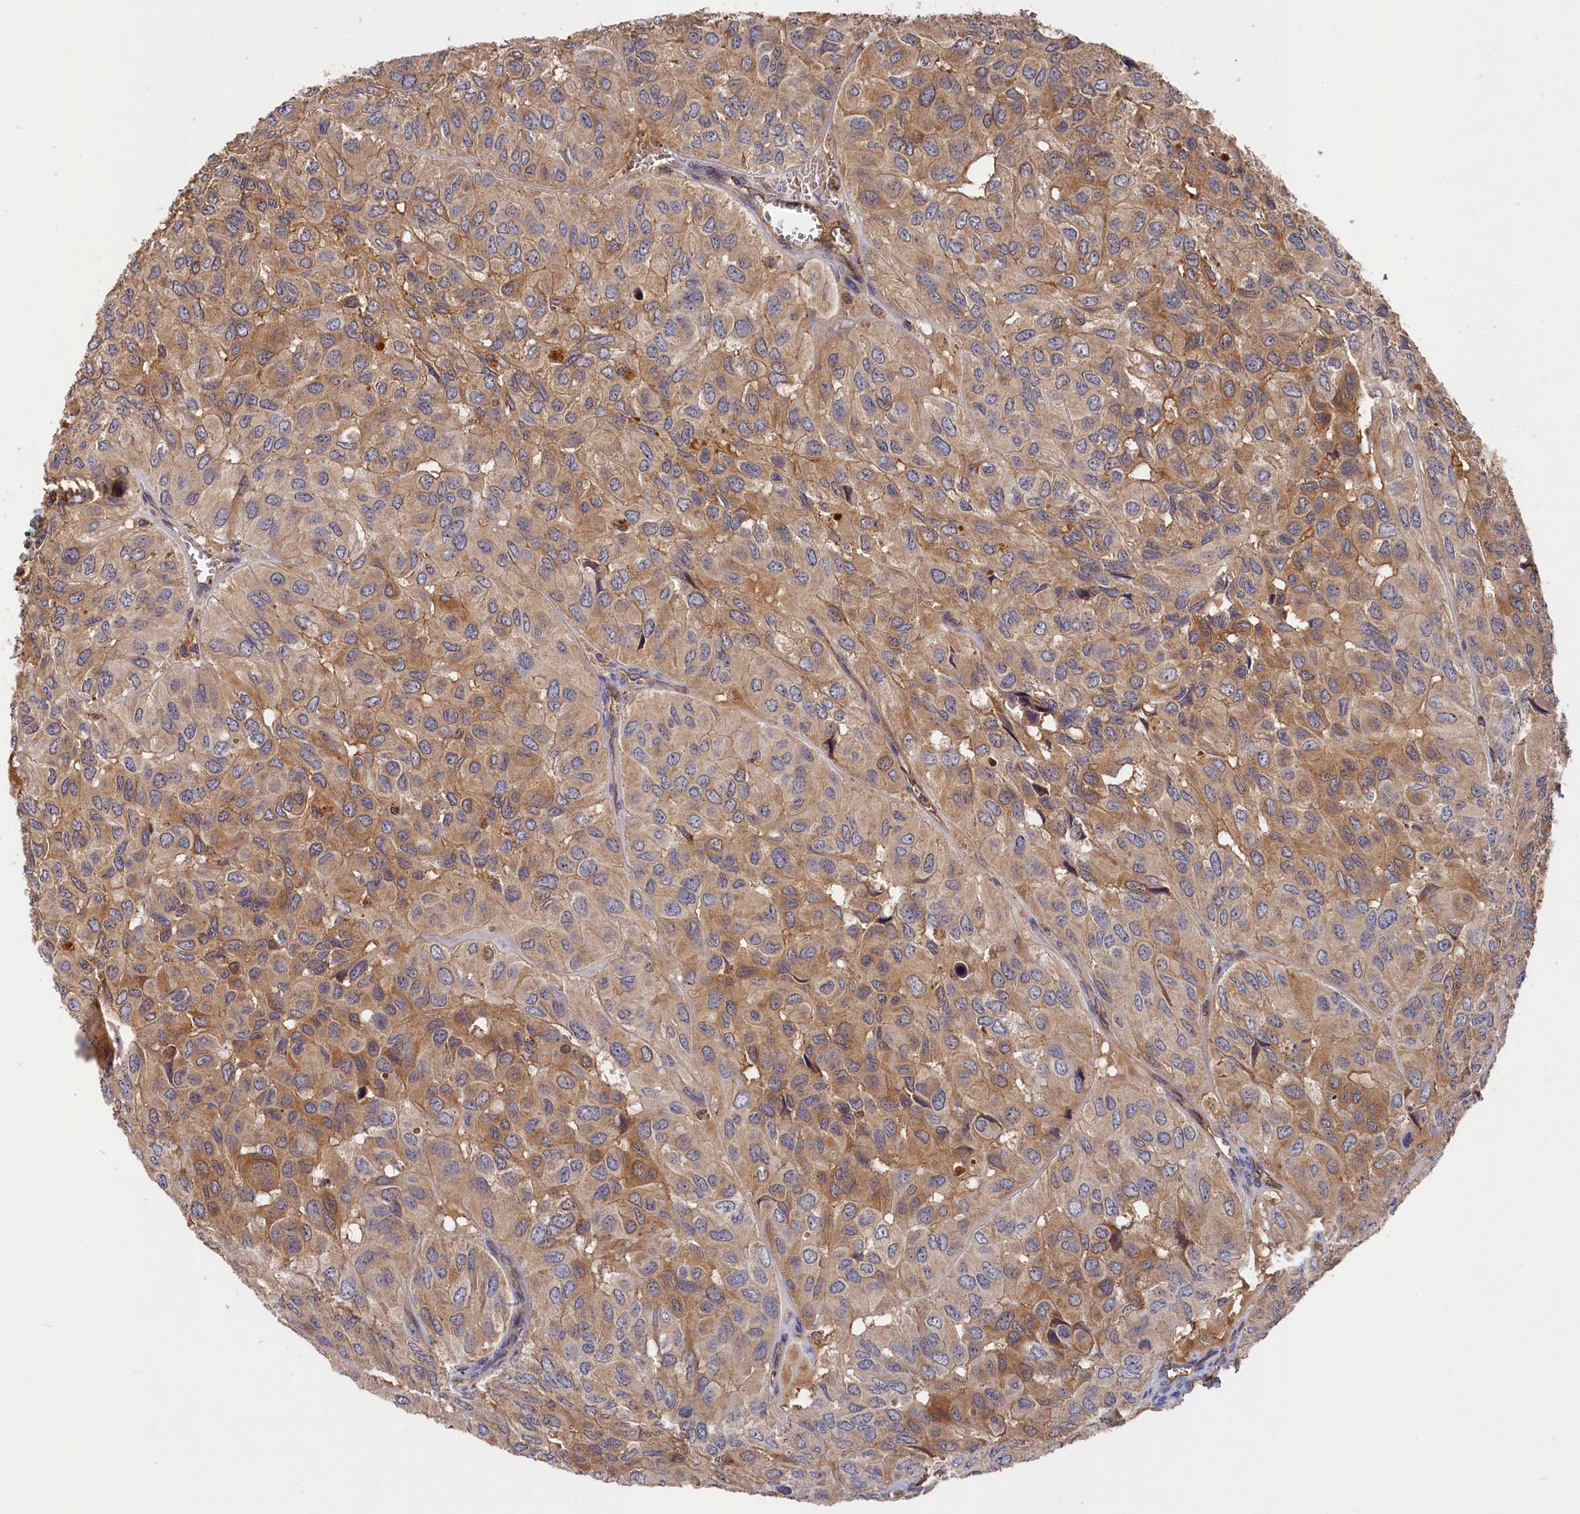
{"staining": {"intensity": "weak", "quantity": ">75%", "location": "cytoplasmic/membranous"}, "tissue": "head and neck cancer", "cell_type": "Tumor cells", "image_type": "cancer", "snomed": [{"axis": "morphology", "description": "Adenocarcinoma, NOS"}, {"axis": "topography", "description": "Salivary gland, NOS"}, {"axis": "topography", "description": "Head-Neck"}], "caption": "Head and neck cancer tissue demonstrates weak cytoplasmic/membranous staining in about >75% of tumor cells, visualized by immunohistochemistry.", "gene": "DHRS11", "patient": {"sex": "female", "age": 76}}